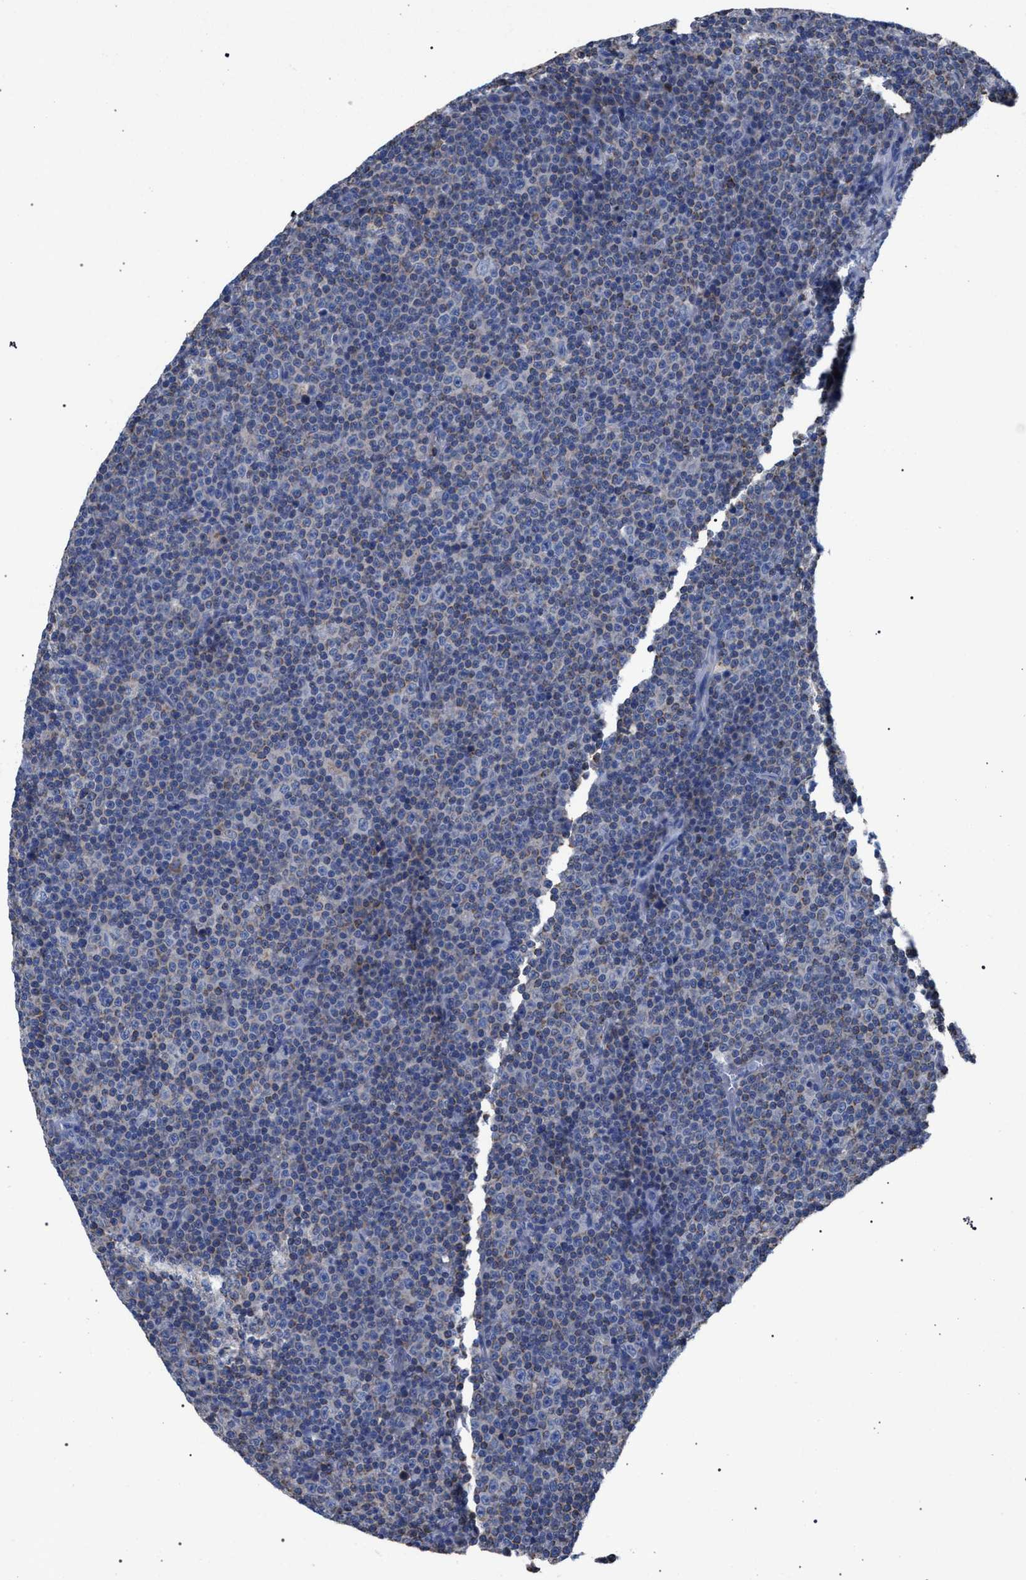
{"staining": {"intensity": "negative", "quantity": "none", "location": "none"}, "tissue": "lymphoma", "cell_type": "Tumor cells", "image_type": "cancer", "snomed": [{"axis": "morphology", "description": "Malignant lymphoma, non-Hodgkin's type, Low grade"}, {"axis": "topography", "description": "Lymph node"}], "caption": "This is an IHC photomicrograph of human low-grade malignant lymphoma, non-Hodgkin's type. There is no staining in tumor cells.", "gene": "CRYZ", "patient": {"sex": "female", "age": 67}}